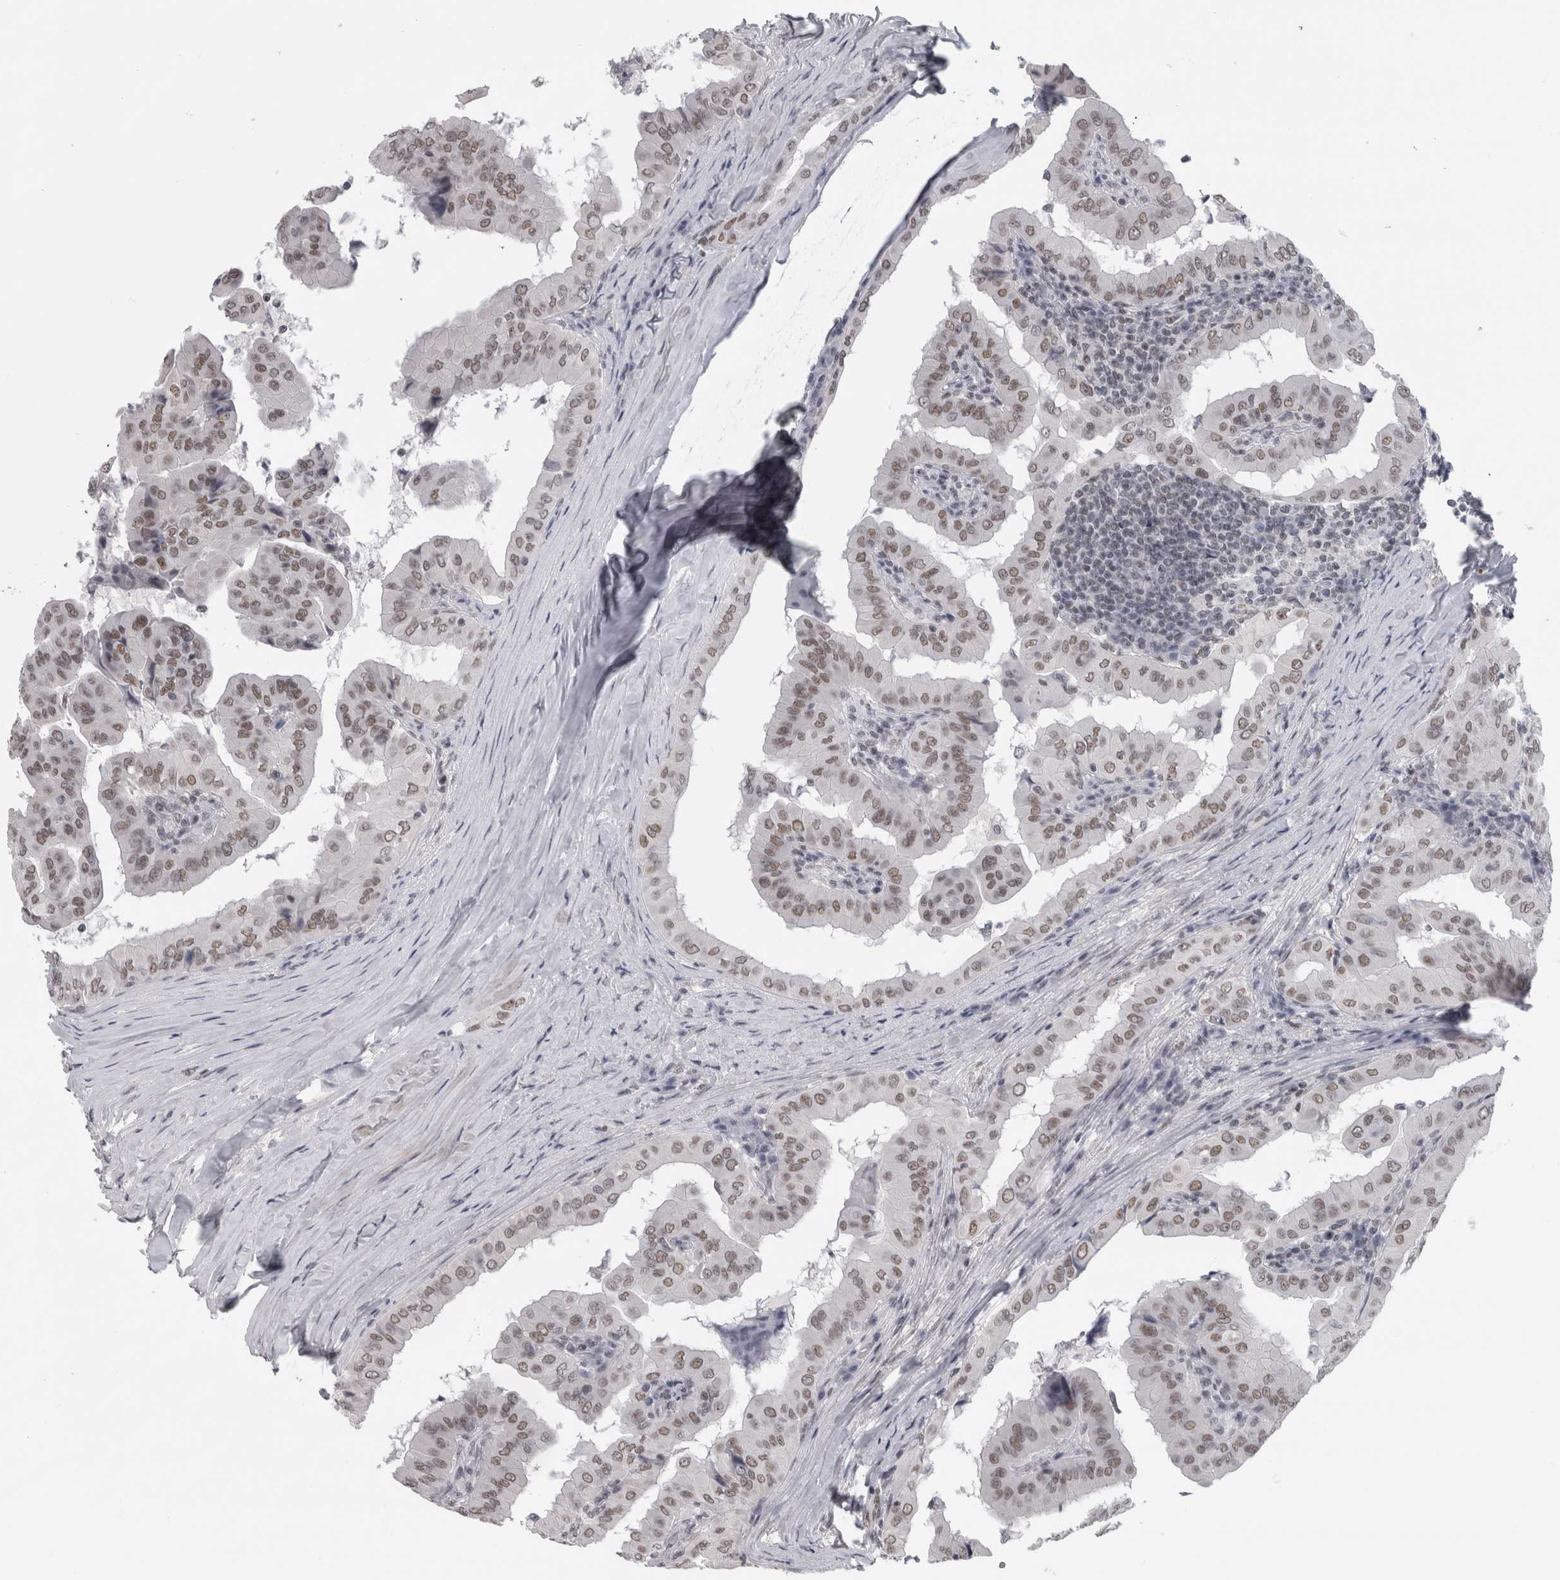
{"staining": {"intensity": "moderate", "quantity": ">75%", "location": "nuclear"}, "tissue": "thyroid cancer", "cell_type": "Tumor cells", "image_type": "cancer", "snomed": [{"axis": "morphology", "description": "Papillary adenocarcinoma, NOS"}, {"axis": "topography", "description": "Thyroid gland"}], "caption": "Immunohistochemical staining of thyroid cancer demonstrates medium levels of moderate nuclear staining in approximately >75% of tumor cells.", "gene": "ARID4B", "patient": {"sex": "male", "age": 33}}